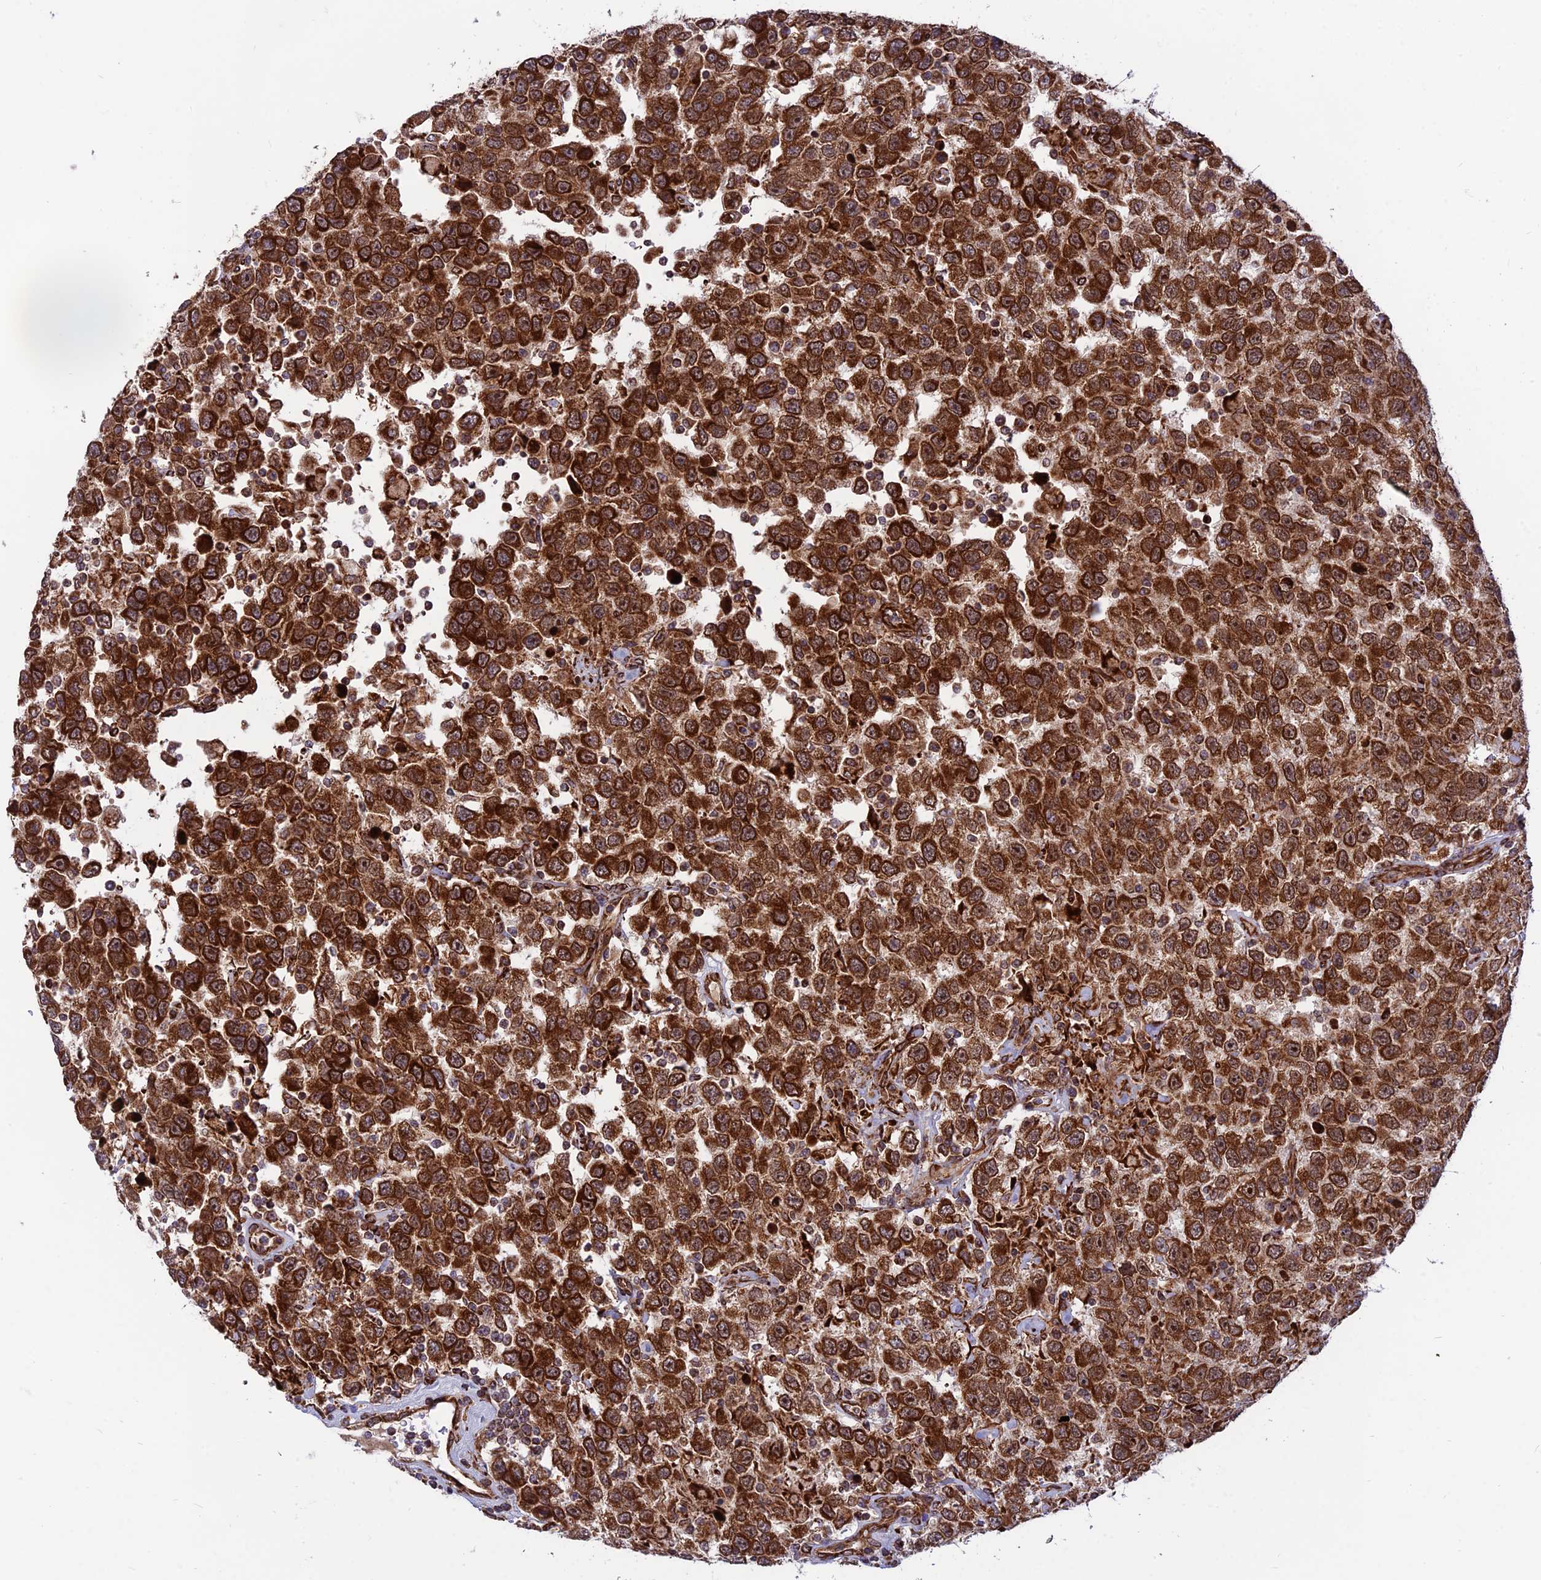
{"staining": {"intensity": "strong", "quantity": ">75%", "location": "cytoplasmic/membranous,nuclear"}, "tissue": "testis cancer", "cell_type": "Tumor cells", "image_type": "cancer", "snomed": [{"axis": "morphology", "description": "Seminoma, NOS"}, {"axis": "topography", "description": "Testis"}], "caption": "A high-resolution photomicrograph shows immunohistochemistry (IHC) staining of testis cancer (seminoma), which demonstrates strong cytoplasmic/membranous and nuclear staining in about >75% of tumor cells.", "gene": "CRTAP", "patient": {"sex": "male", "age": 41}}